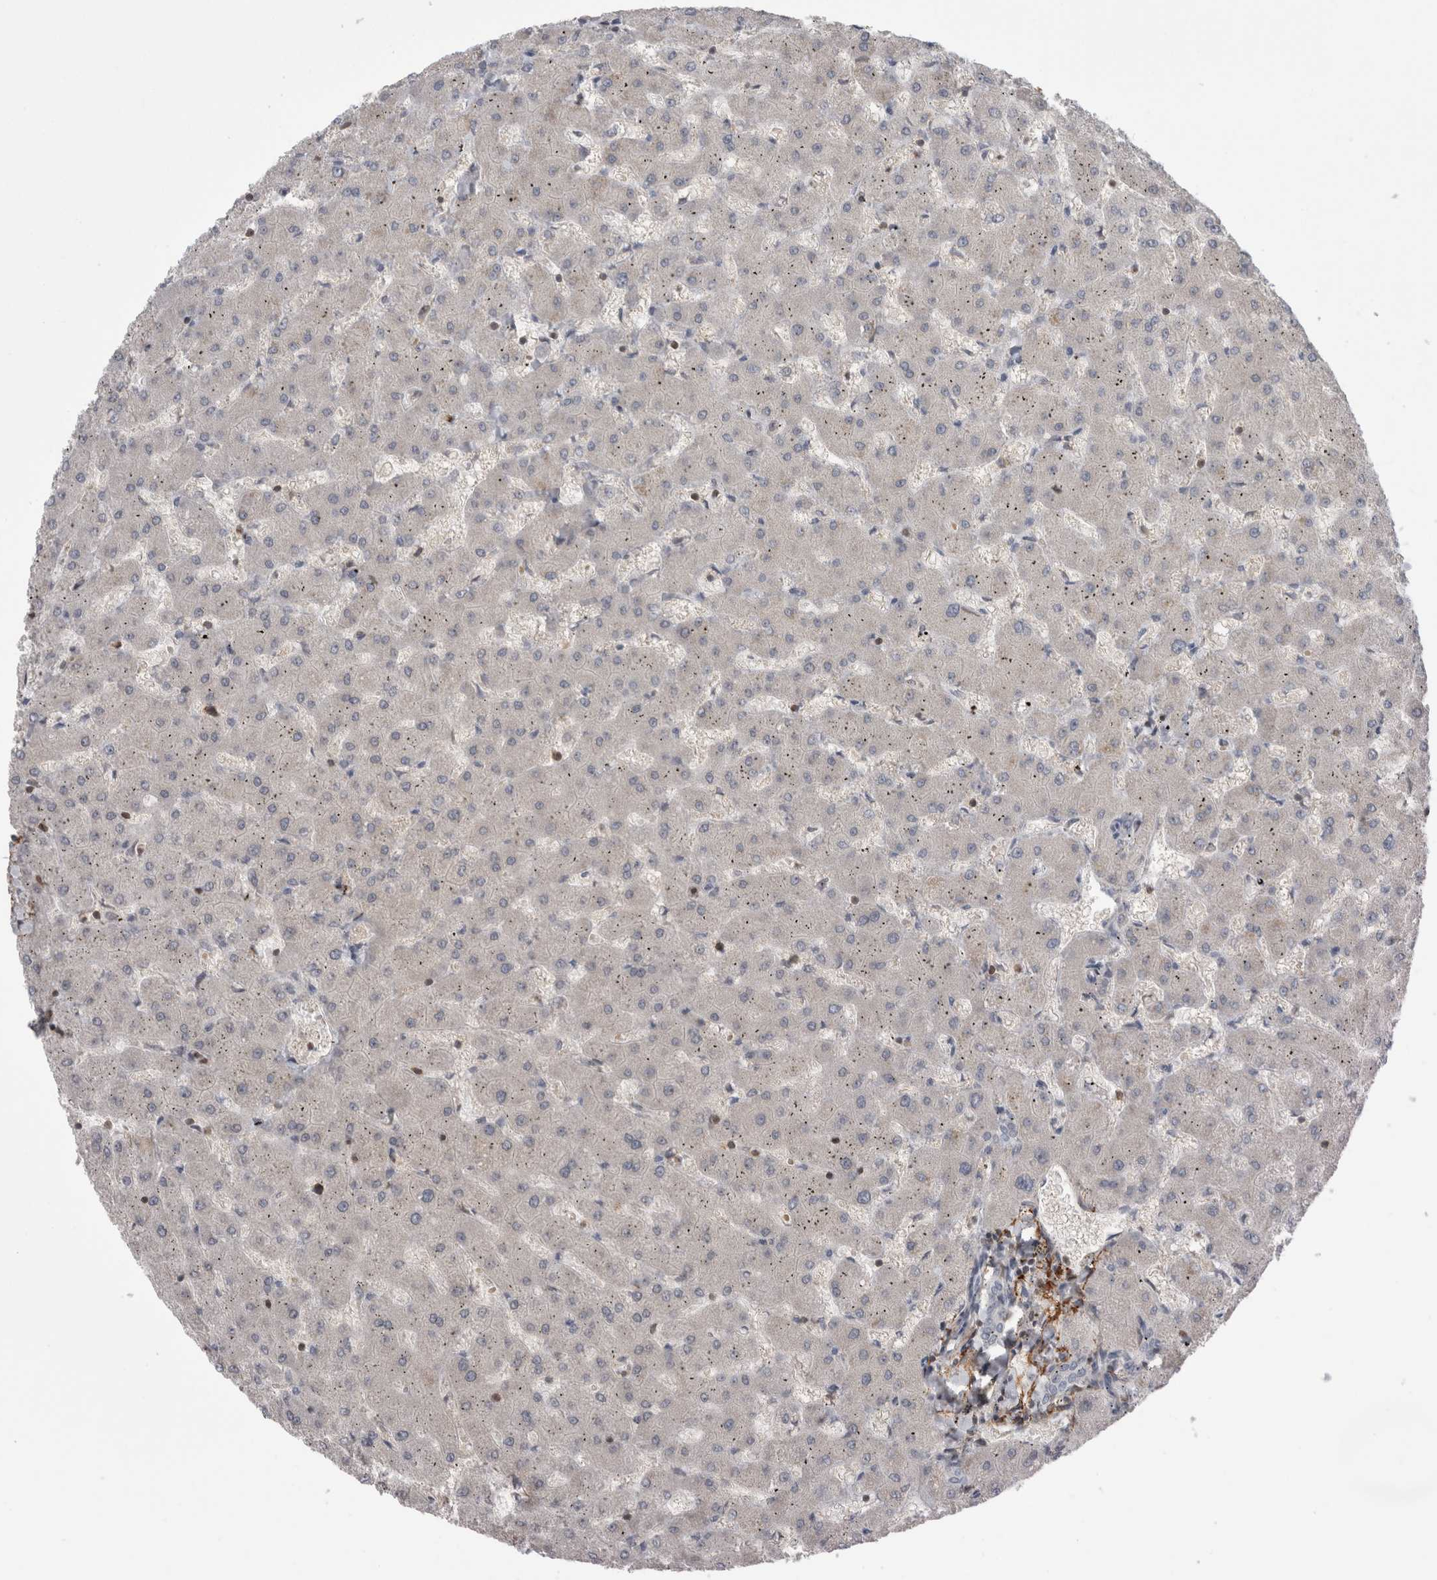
{"staining": {"intensity": "negative", "quantity": "none", "location": "none"}, "tissue": "liver", "cell_type": "Cholangiocytes", "image_type": "normal", "snomed": [{"axis": "morphology", "description": "Normal tissue, NOS"}, {"axis": "topography", "description": "Liver"}], "caption": "IHC micrograph of benign liver: human liver stained with DAB reveals no significant protein staining in cholangiocytes.", "gene": "DARS2", "patient": {"sex": "female", "age": 63}}